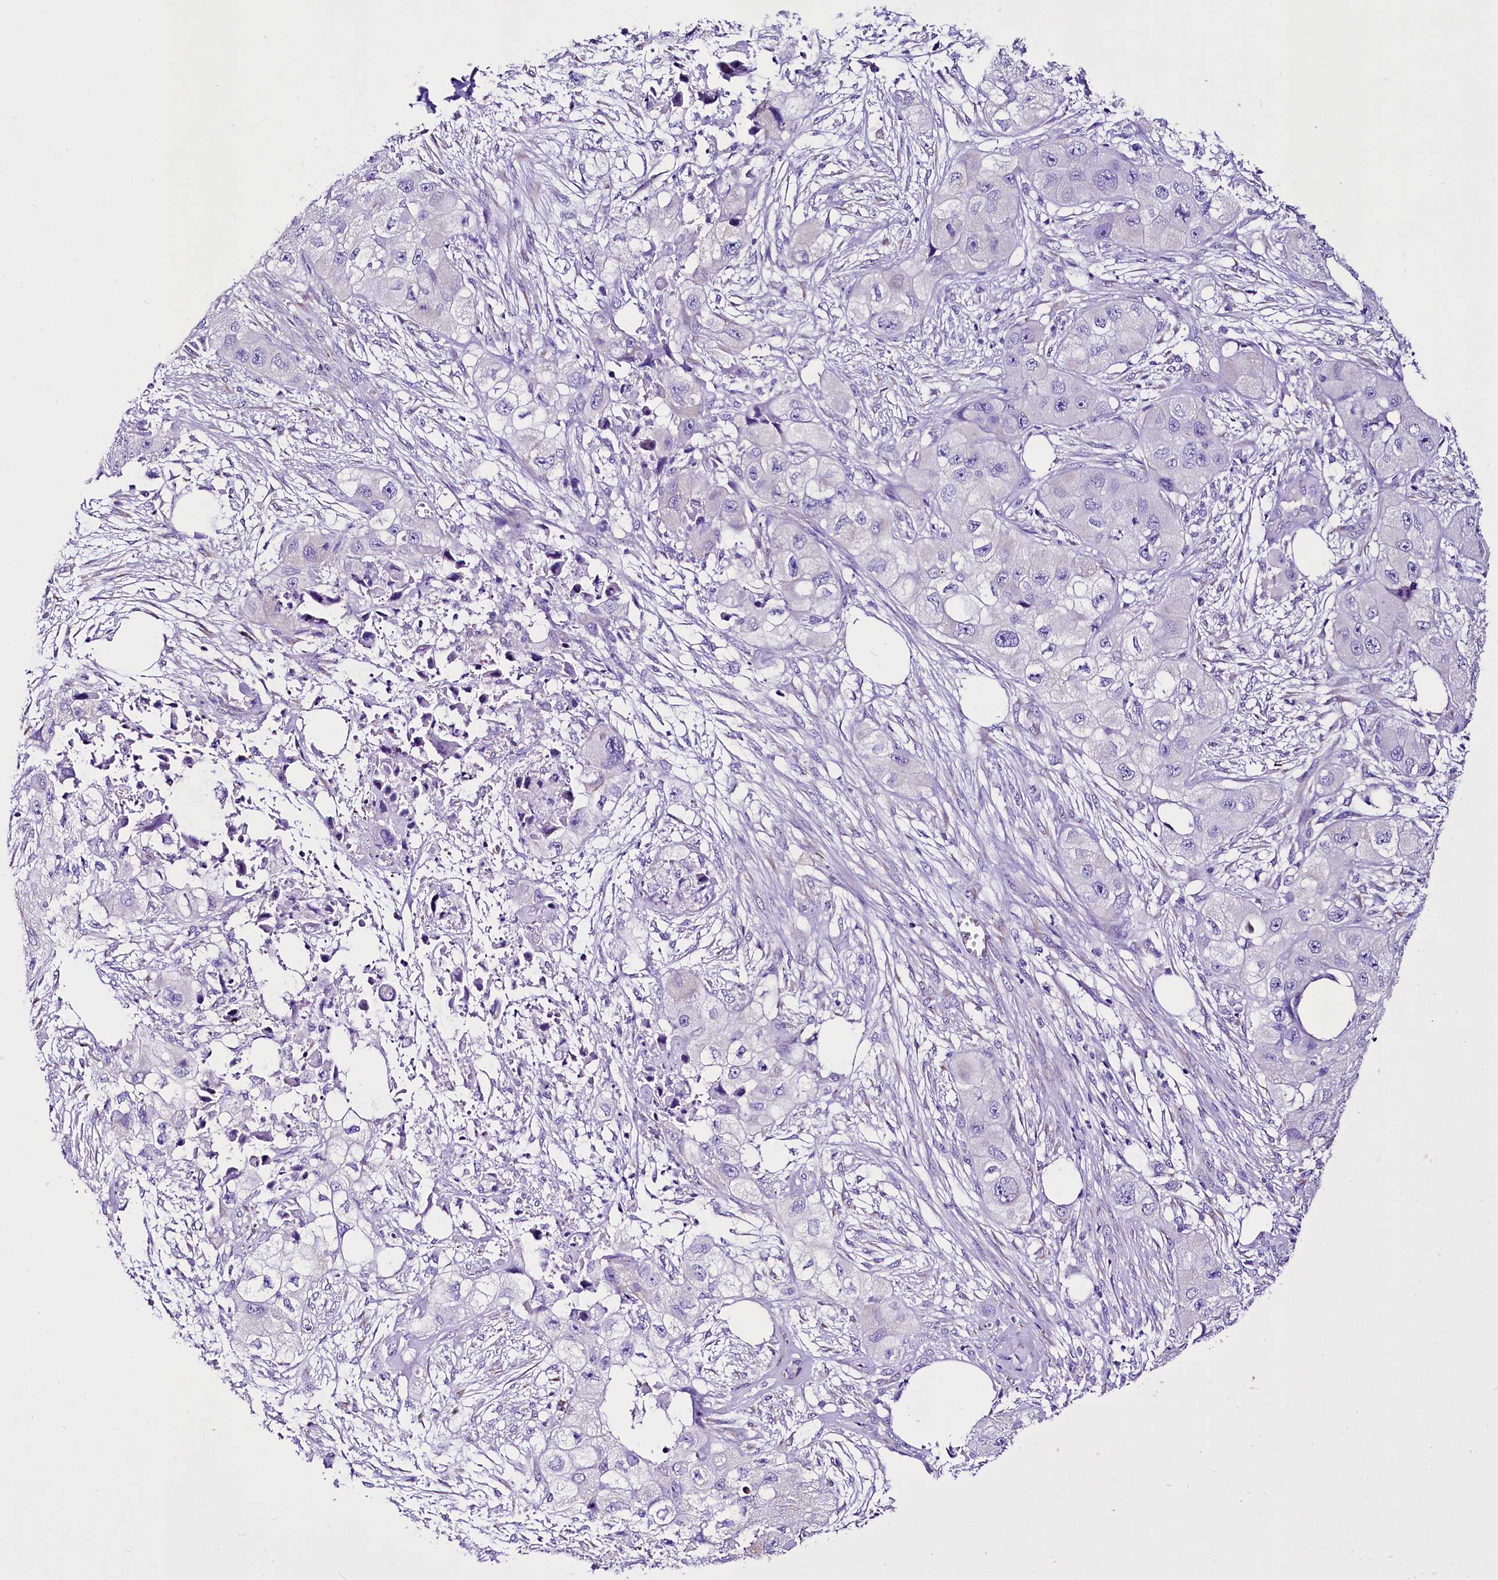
{"staining": {"intensity": "negative", "quantity": "none", "location": "none"}, "tissue": "skin cancer", "cell_type": "Tumor cells", "image_type": "cancer", "snomed": [{"axis": "morphology", "description": "Squamous cell carcinoma, NOS"}, {"axis": "topography", "description": "Skin"}, {"axis": "topography", "description": "Subcutis"}], "caption": "Tumor cells are negative for brown protein staining in skin cancer (squamous cell carcinoma). The staining is performed using DAB (3,3'-diaminobenzidine) brown chromogen with nuclei counter-stained in using hematoxylin.", "gene": "A2ML1", "patient": {"sex": "male", "age": 73}}